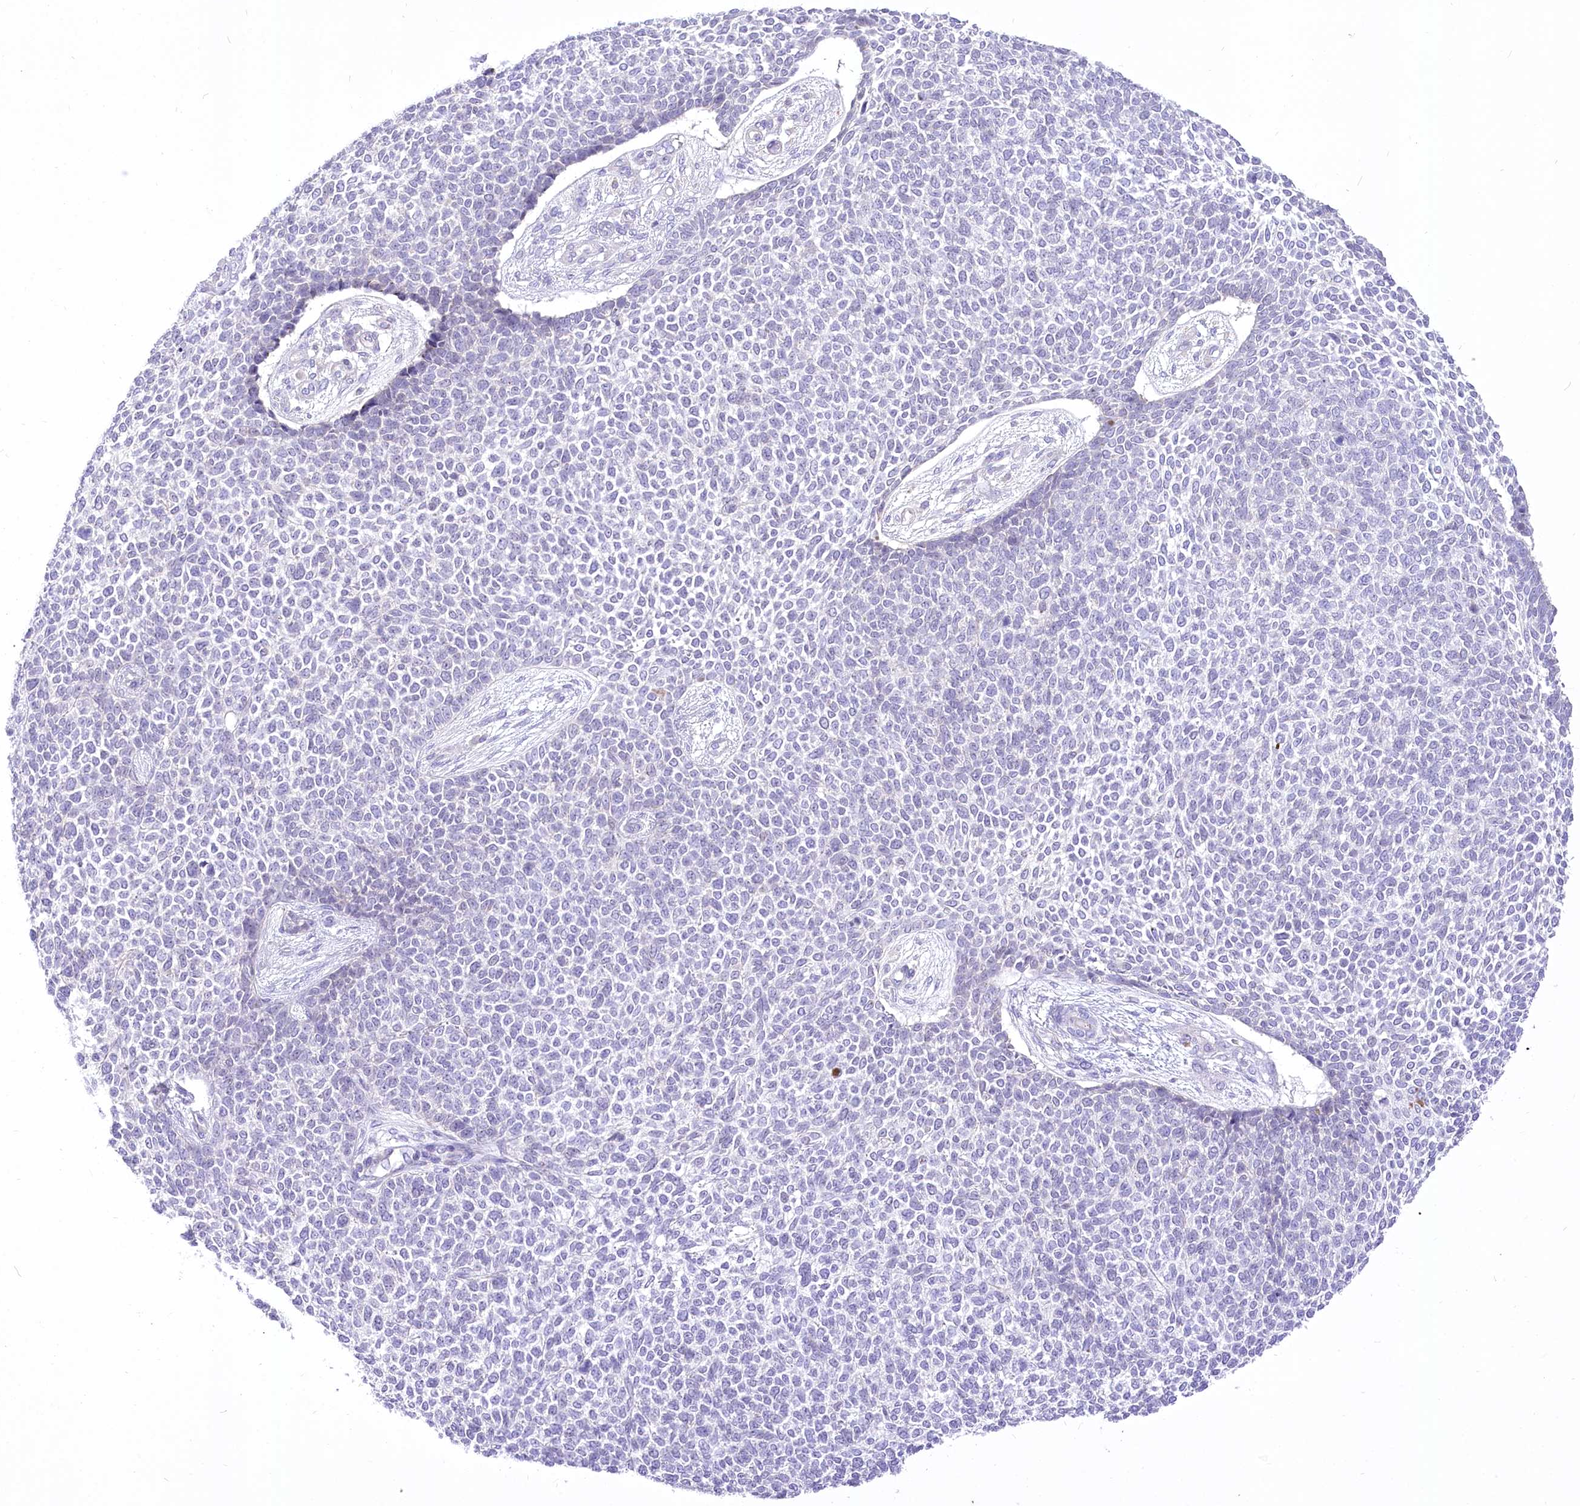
{"staining": {"intensity": "negative", "quantity": "none", "location": "none"}, "tissue": "skin cancer", "cell_type": "Tumor cells", "image_type": "cancer", "snomed": [{"axis": "morphology", "description": "Basal cell carcinoma"}, {"axis": "topography", "description": "Skin"}], "caption": "This is an immunohistochemistry micrograph of human skin cancer. There is no expression in tumor cells.", "gene": "HELT", "patient": {"sex": "female", "age": 84}}